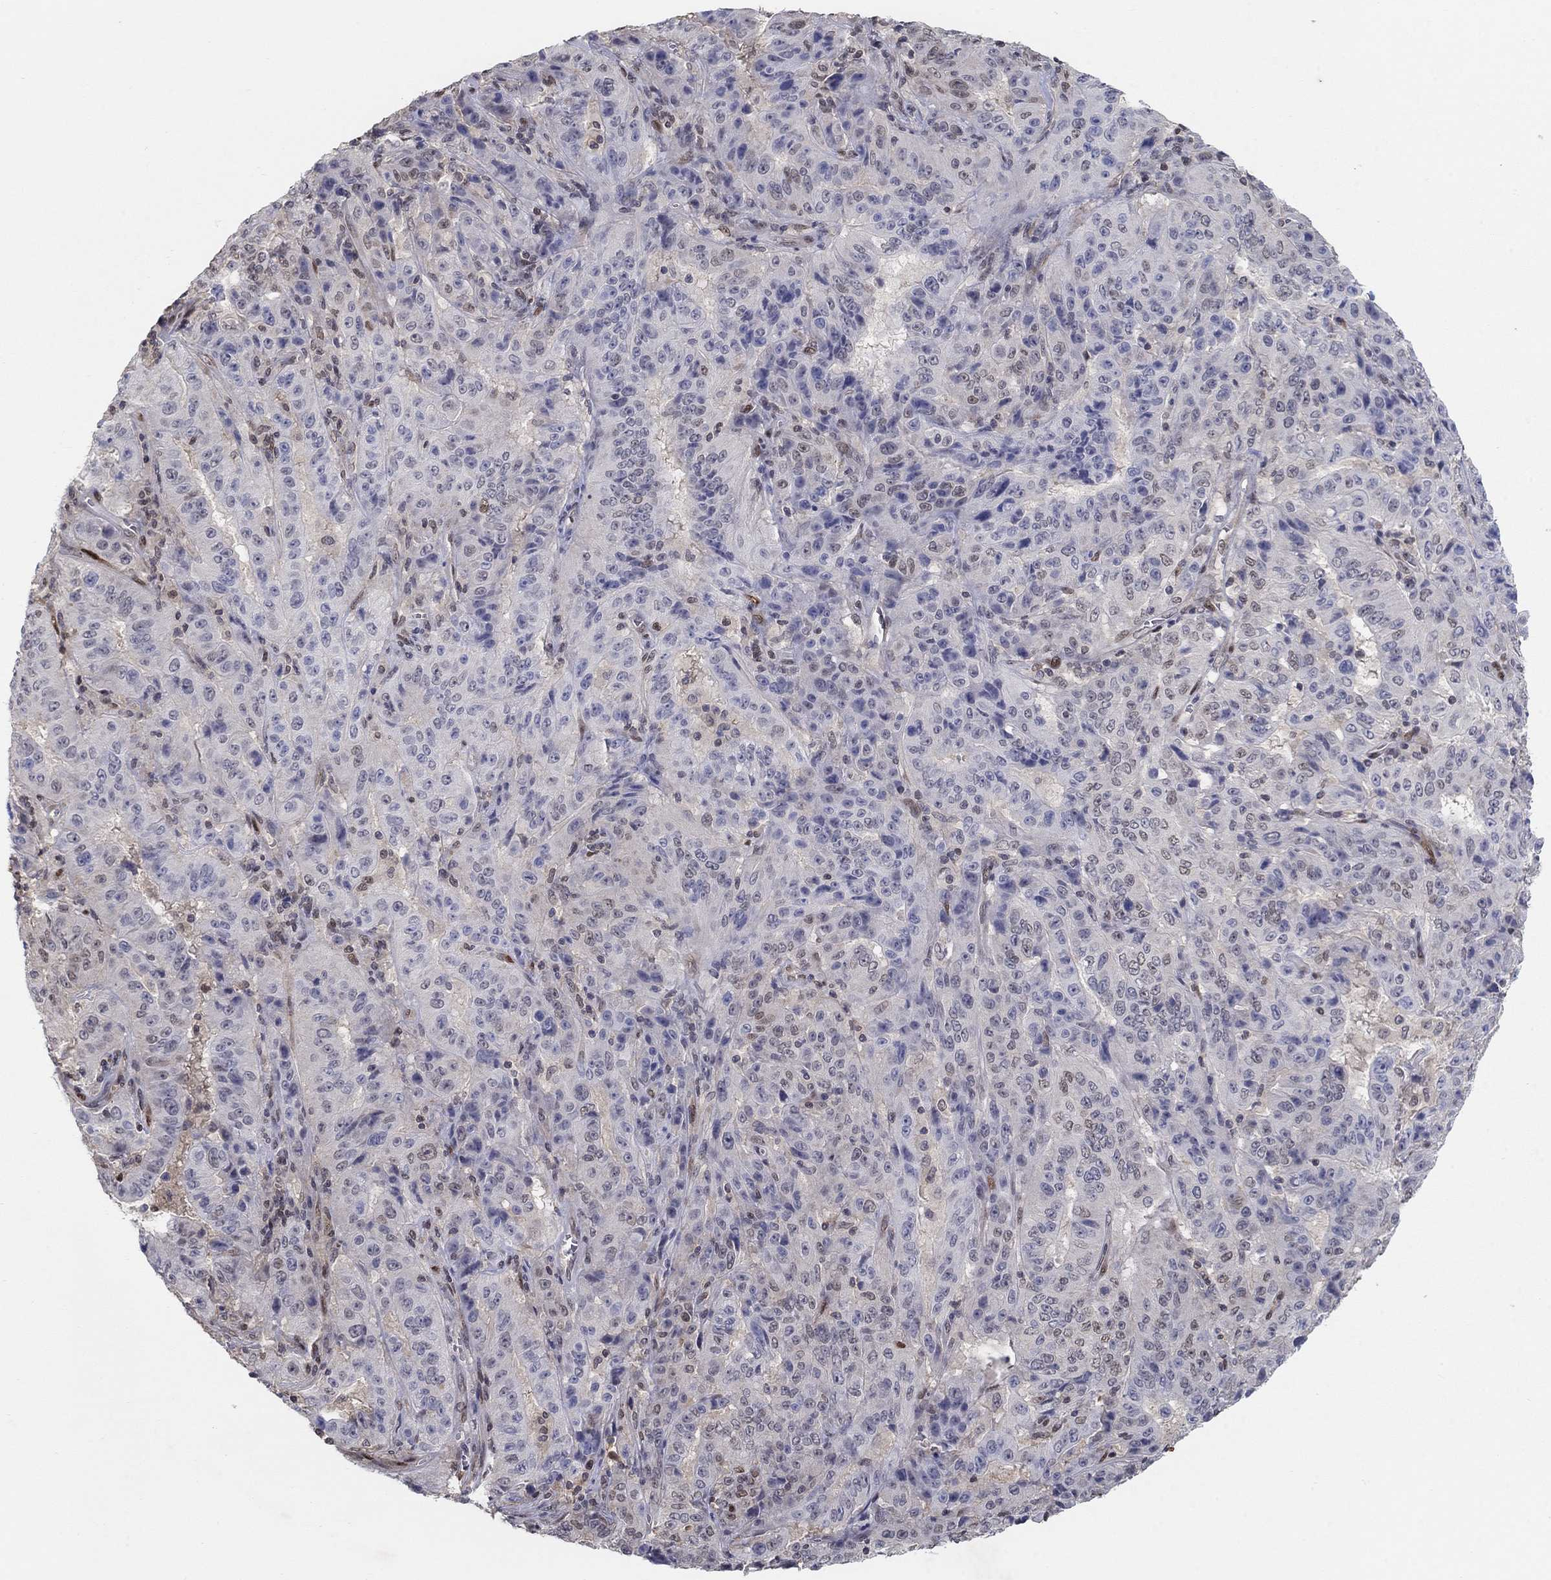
{"staining": {"intensity": "negative", "quantity": "none", "location": "none"}, "tissue": "pancreatic cancer", "cell_type": "Tumor cells", "image_type": "cancer", "snomed": [{"axis": "morphology", "description": "Adenocarcinoma, NOS"}, {"axis": "topography", "description": "Pancreas"}], "caption": "Immunohistochemistry of human adenocarcinoma (pancreatic) reveals no staining in tumor cells. The staining is performed using DAB brown chromogen with nuclei counter-stained in using hematoxylin.", "gene": "CENPE", "patient": {"sex": "male", "age": 63}}